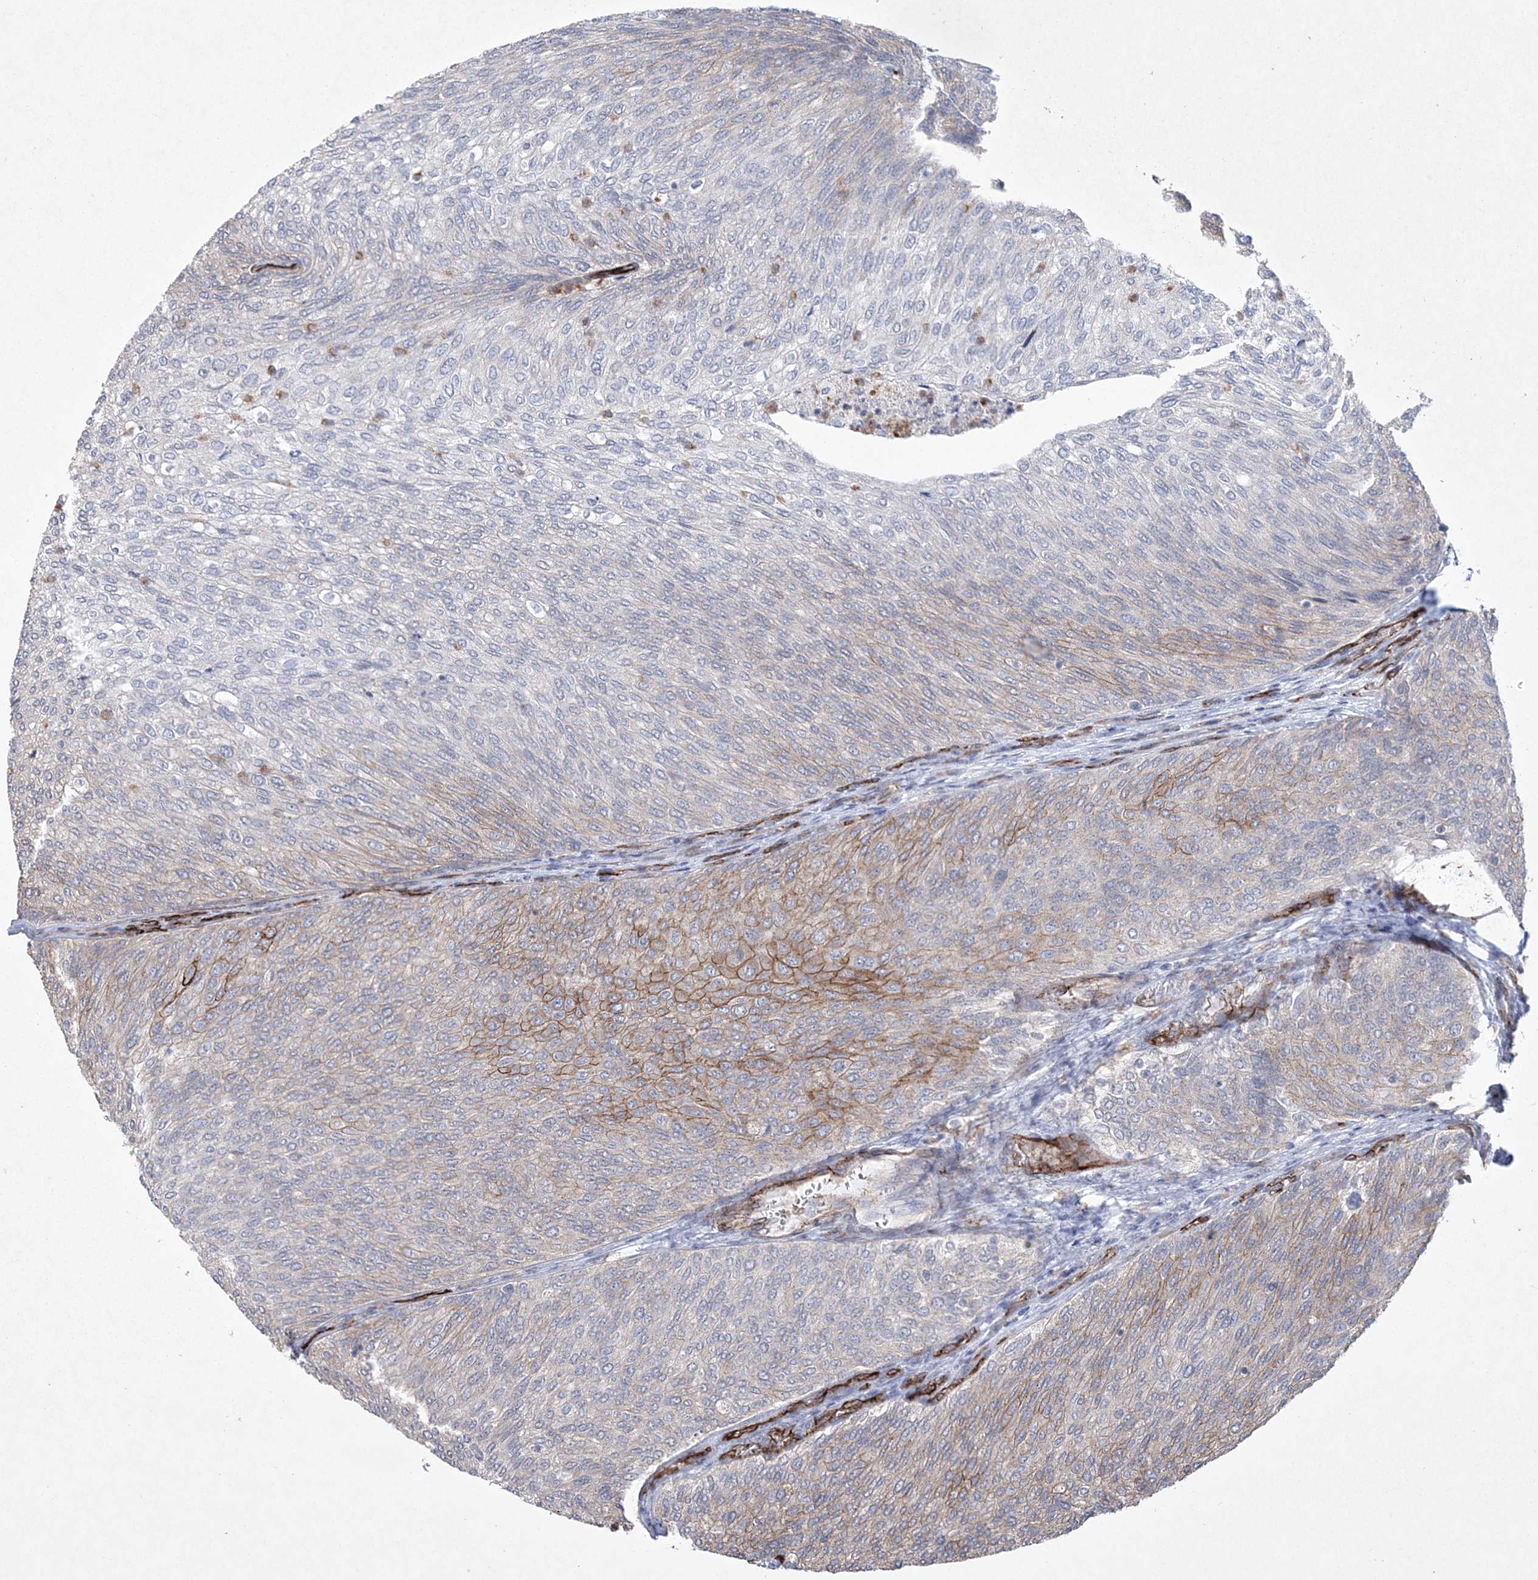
{"staining": {"intensity": "moderate", "quantity": "<25%", "location": "cytoplasmic/membranous"}, "tissue": "urothelial cancer", "cell_type": "Tumor cells", "image_type": "cancer", "snomed": [{"axis": "morphology", "description": "Urothelial carcinoma, Low grade"}, {"axis": "topography", "description": "Urinary bladder"}], "caption": "Human urothelial cancer stained with a brown dye reveals moderate cytoplasmic/membranous positive staining in about <25% of tumor cells.", "gene": "DPCD", "patient": {"sex": "female", "age": 79}}